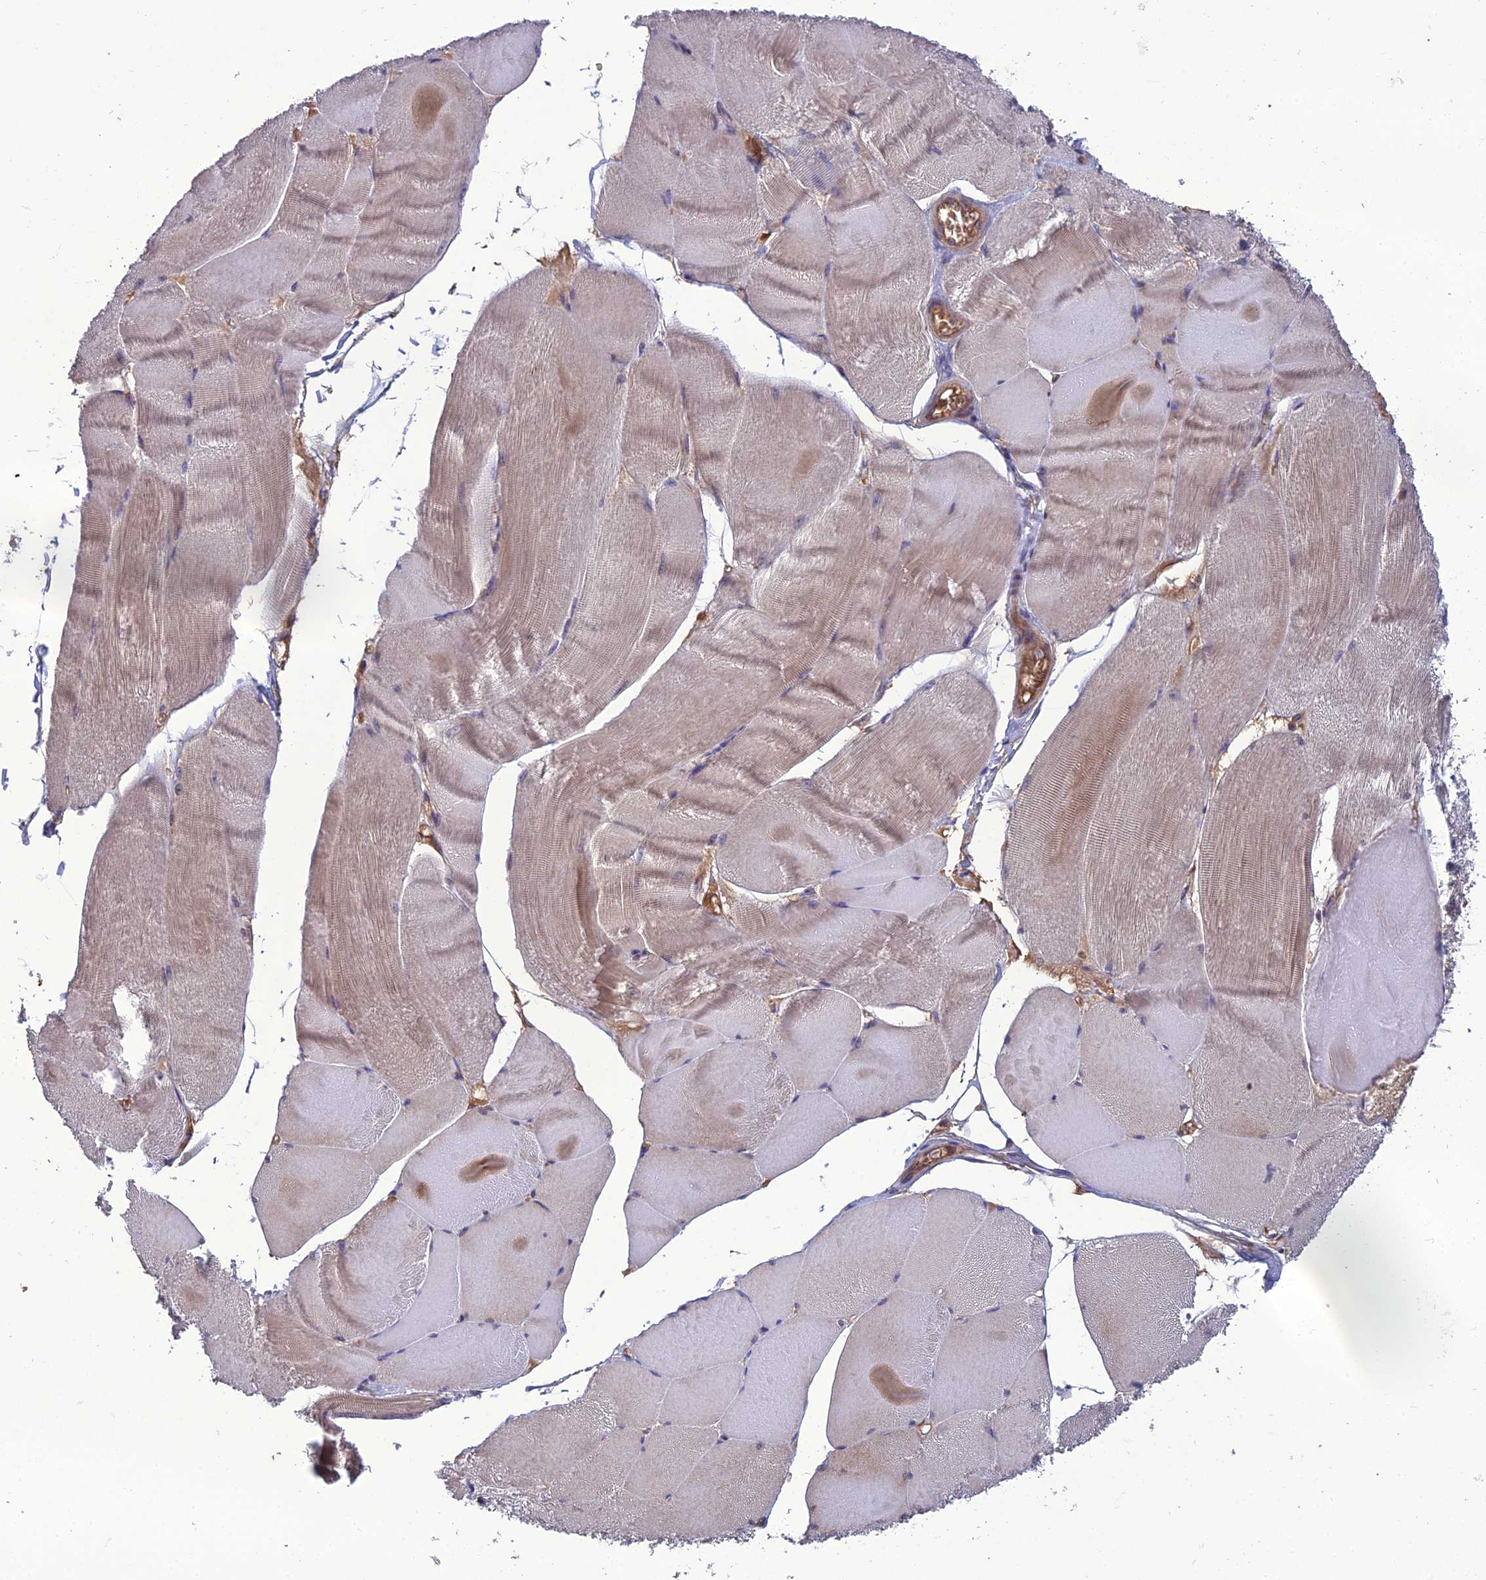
{"staining": {"intensity": "weak", "quantity": "25%-75%", "location": "cytoplasmic/membranous"}, "tissue": "skeletal muscle", "cell_type": "Myocytes", "image_type": "normal", "snomed": [{"axis": "morphology", "description": "Normal tissue, NOS"}, {"axis": "morphology", "description": "Basal cell carcinoma"}, {"axis": "topography", "description": "Skeletal muscle"}], "caption": "About 25%-75% of myocytes in benign human skeletal muscle exhibit weak cytoplasmic/membranous protein expression as visualized by brown immunohistochemical staining.", "gene": "GALR2", "patient": {"sex": "female", "age": 64}}